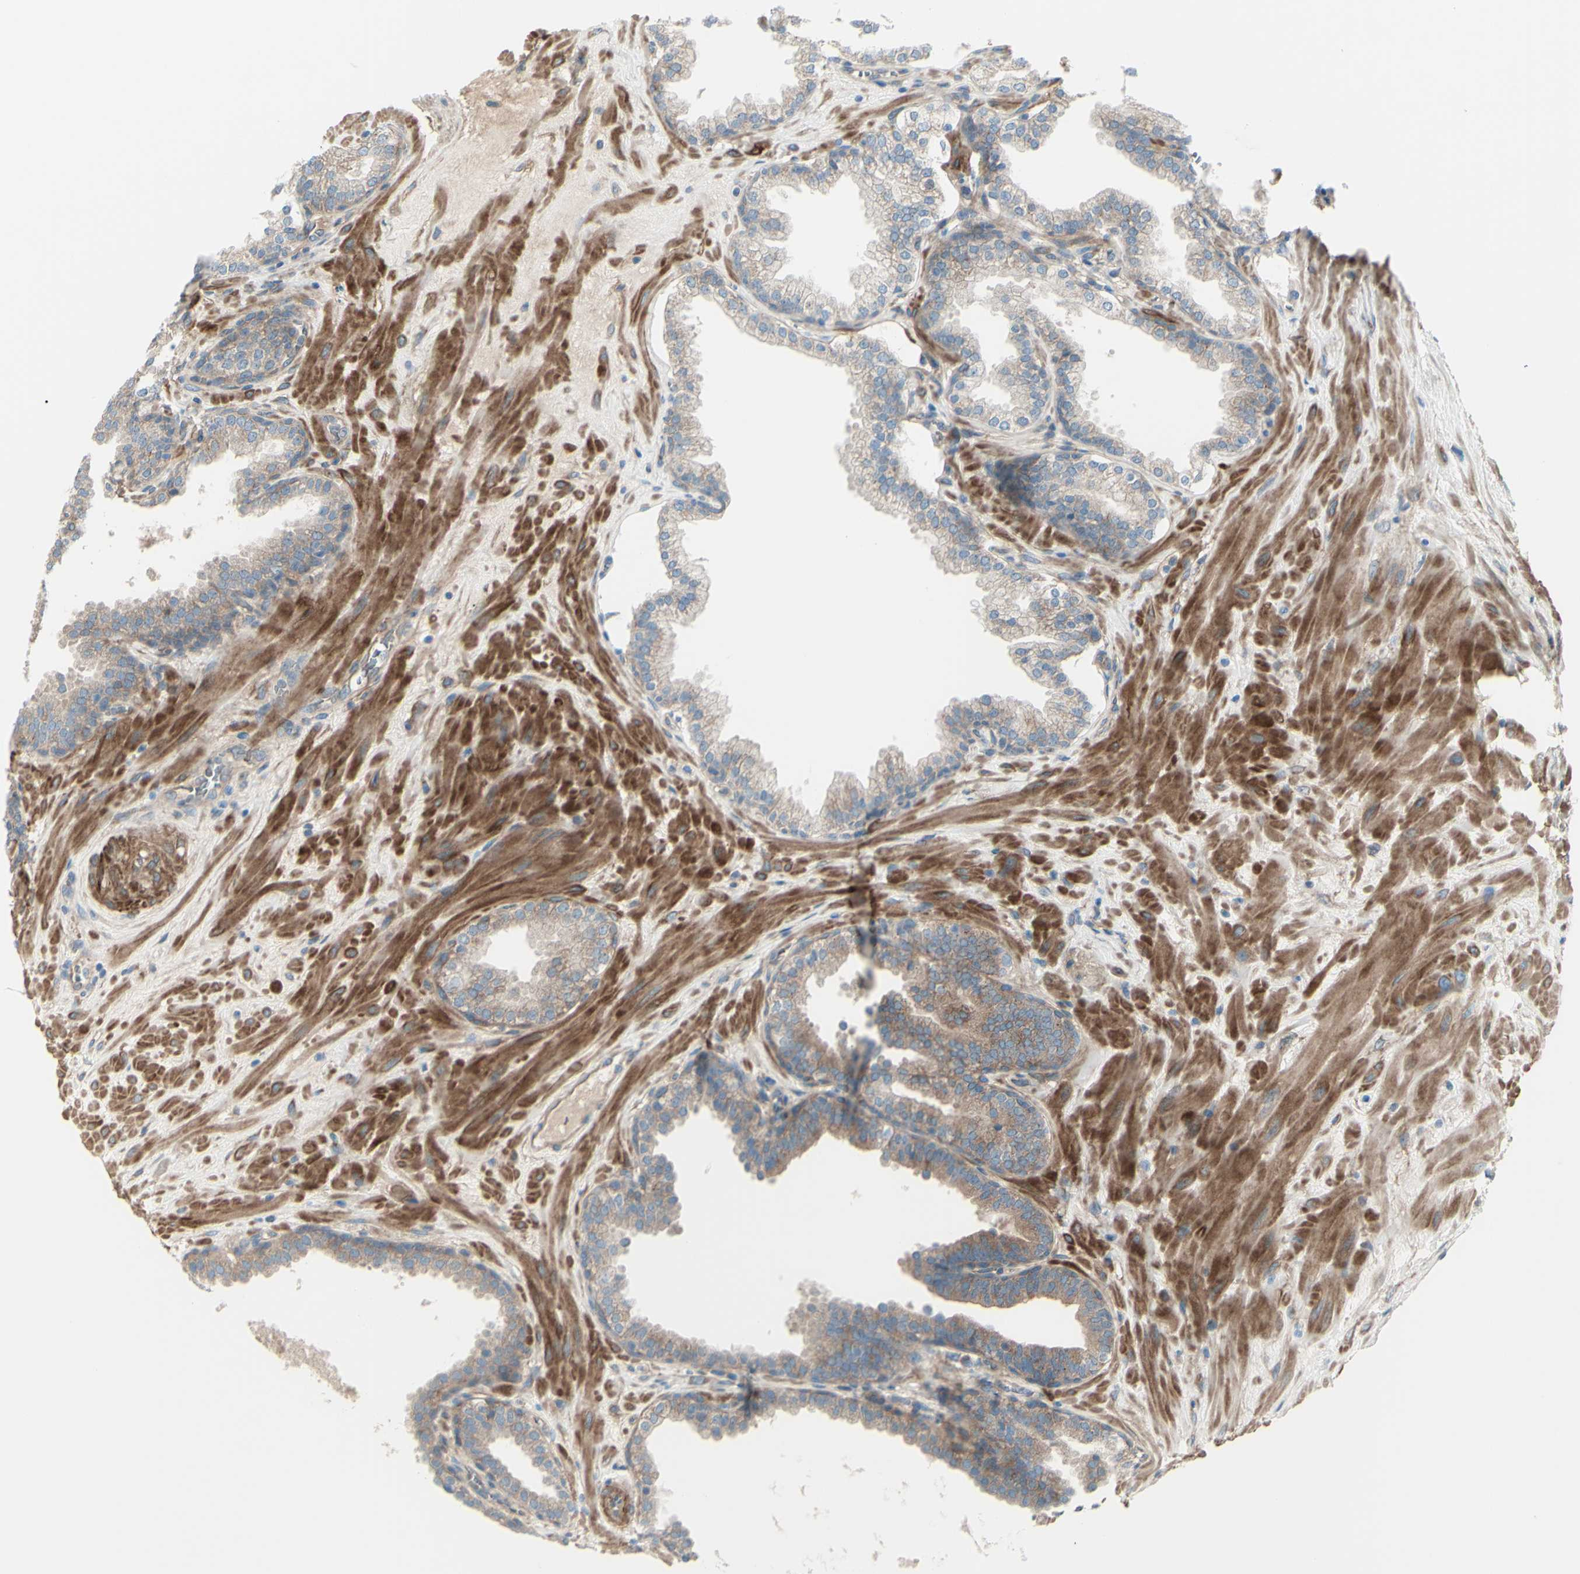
{"staining": {"intensity": "weak", "quantity": ">75%", "location": "cytoplasmic/membranous"}, "tissue": "prostate", "cell_type": "Glandular cells", "image_type": "normal", "snomed": [{"axis": "morphology", "description": "Normal tissue, NOS"}, {"axis": "topography", "description": "Prostate"}], "caption": "Brown immunohistochemical staining in benign prostate demonstrates weak cytoplasmic/membranous positivity in about >75% of glandular cells. (DAB IHC, brown staining for protein, blue staining for nuclei).", "gene": "PCDHGA10", "patient": {"sex": "male", "age": 51}}